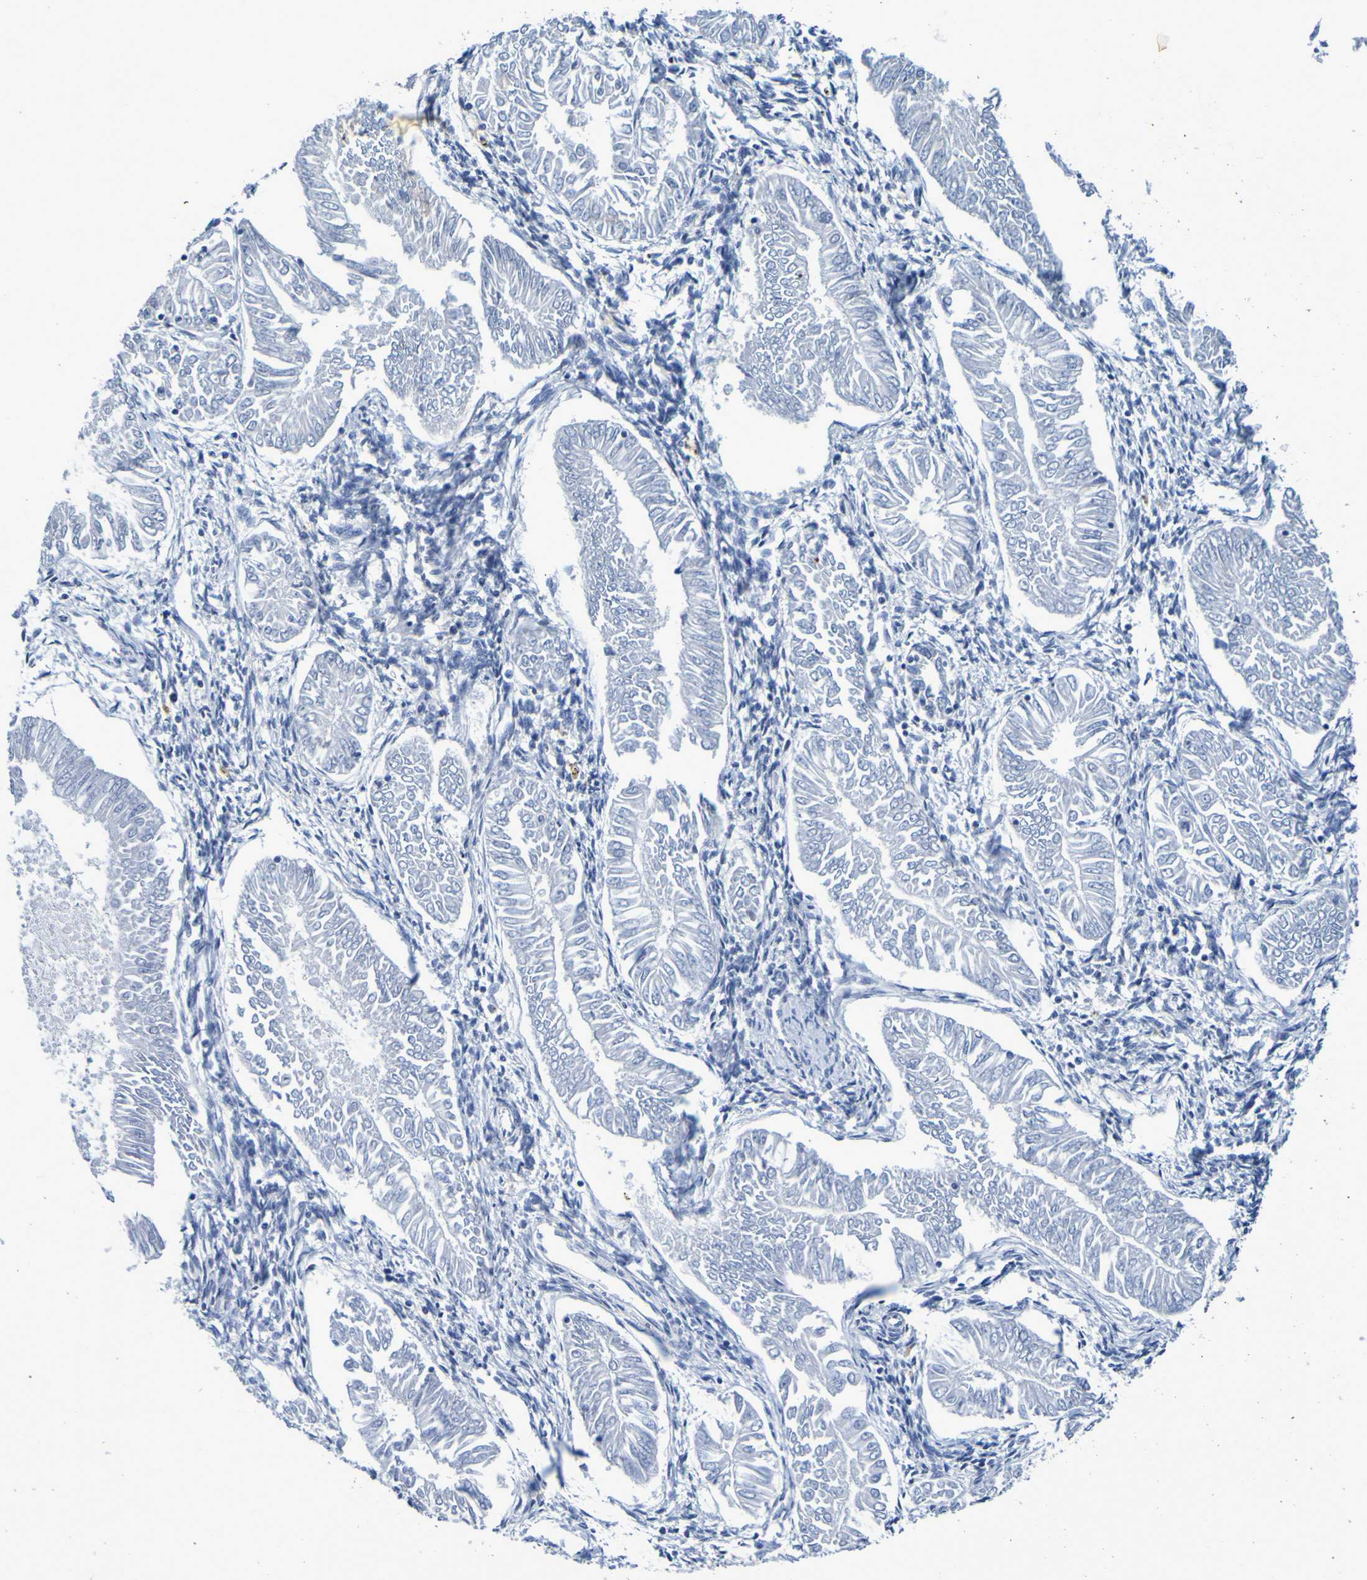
{"staining": {"intensity": "negative", "quantity": "none", "location": "none"}, "tissue": "endometrial cancer", "cell_type": "Tumor cells", "image_type": "cancer", "snomed": [{"axis": "morphology", "description": "Adenocarcinoma, NOS"}, {"axis": "topography", "description": "Endometrium"}], "caption": "There is no significant positivity in tumor cells of endometrial cancer (adenocarcinoma).", "gene": "VMA21", "patient": {"sex": "female", "age": 53}}